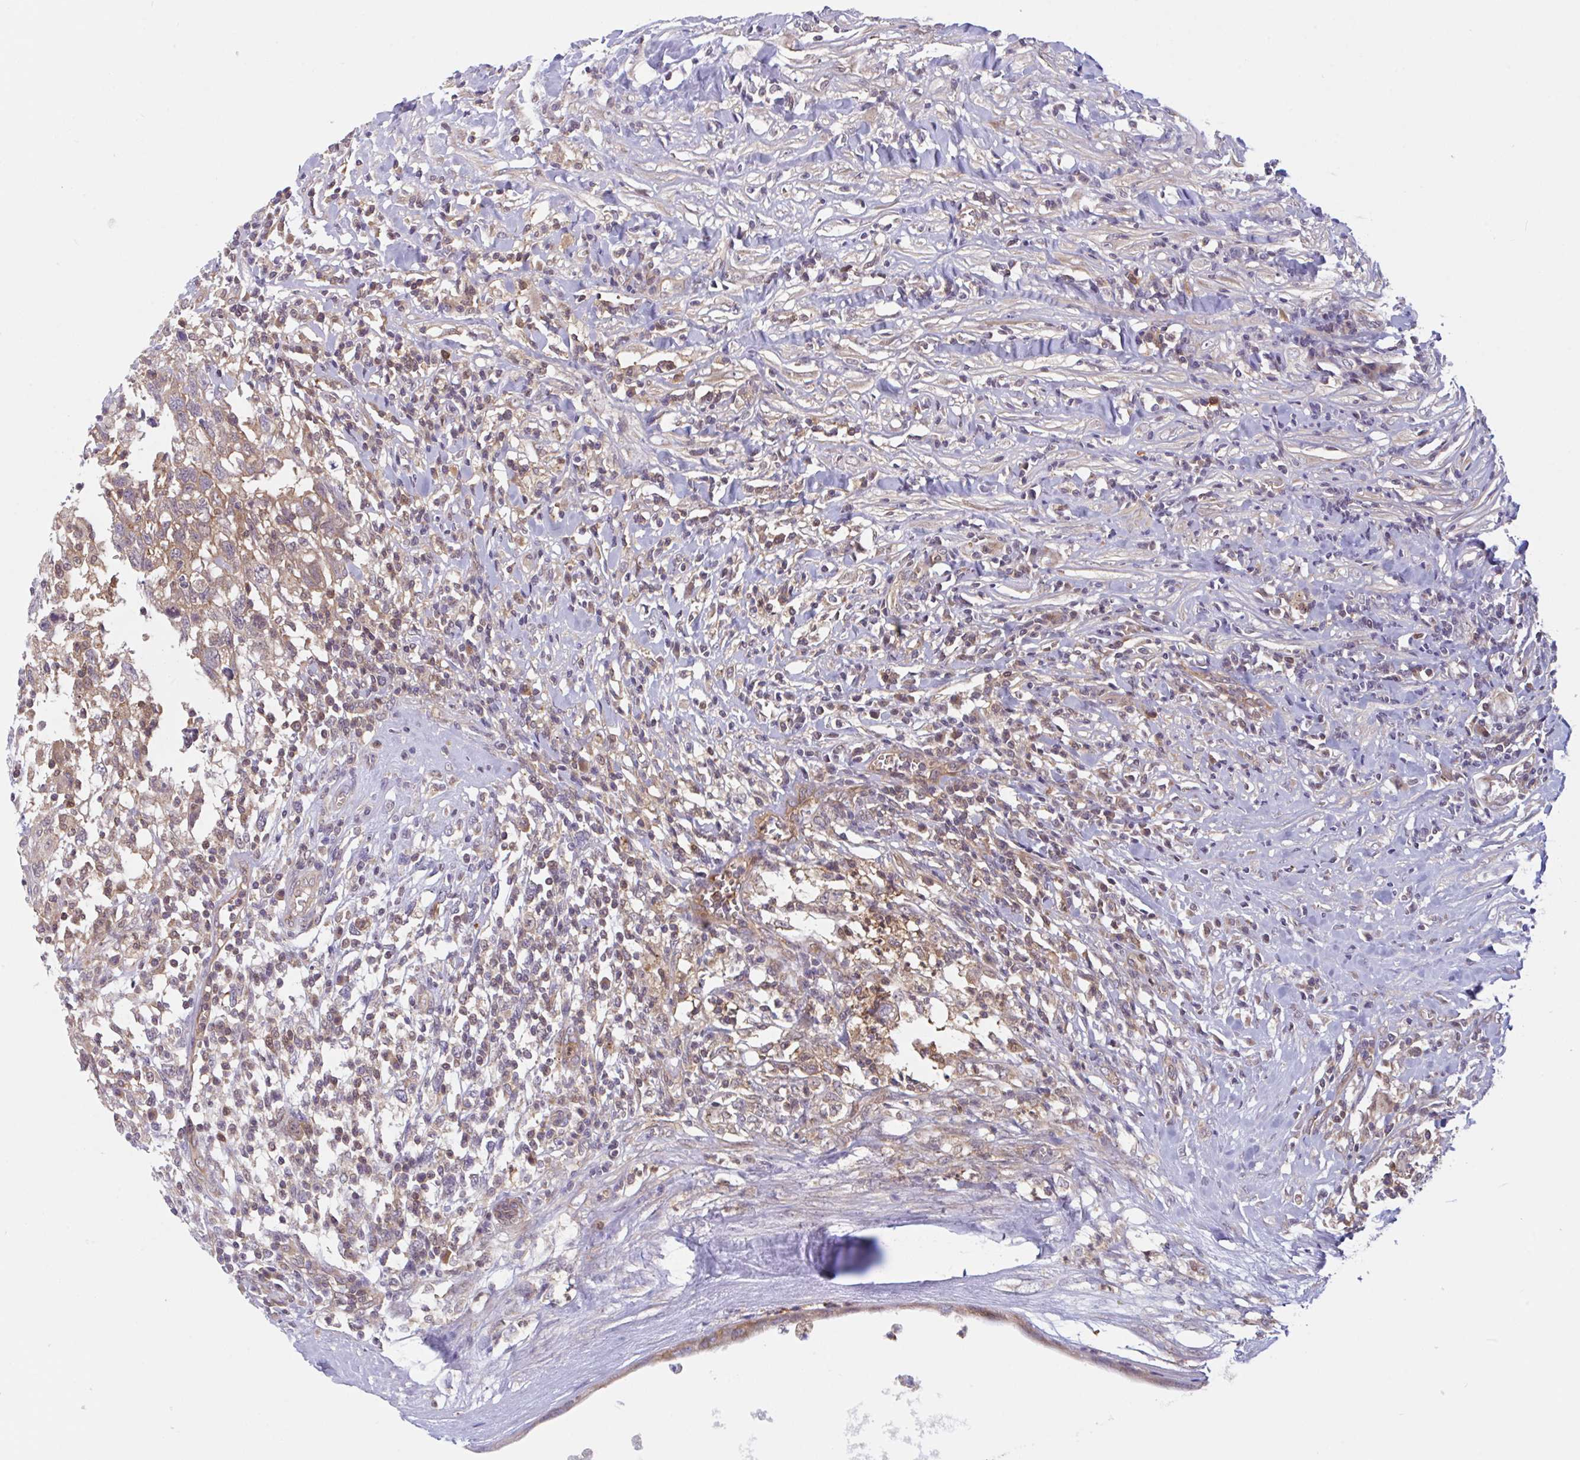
{"staining": {"intensity": "weak", "quantity": ">75%", "location": "cytoplasmic/membranous"}, "tissue": "testis cancer", "cell_type": "Tumor cells", "image_type": "cancer", "snomed": [{"axis": "morphology", "description": "Seminoma, NOS"}, {"axis": "morphology", "description": "Carcinoma, Embryonal, NOS"}, {"axis": "topography", "description": "Testis"}], "caption": "An image of human testis cancer (seminoma) stained for a protein displays weak cytoplasmic/membranous brown staining in tumor cells.", "gene": "LMNTD2", "patient": {"sex": "male", "age": 29}}